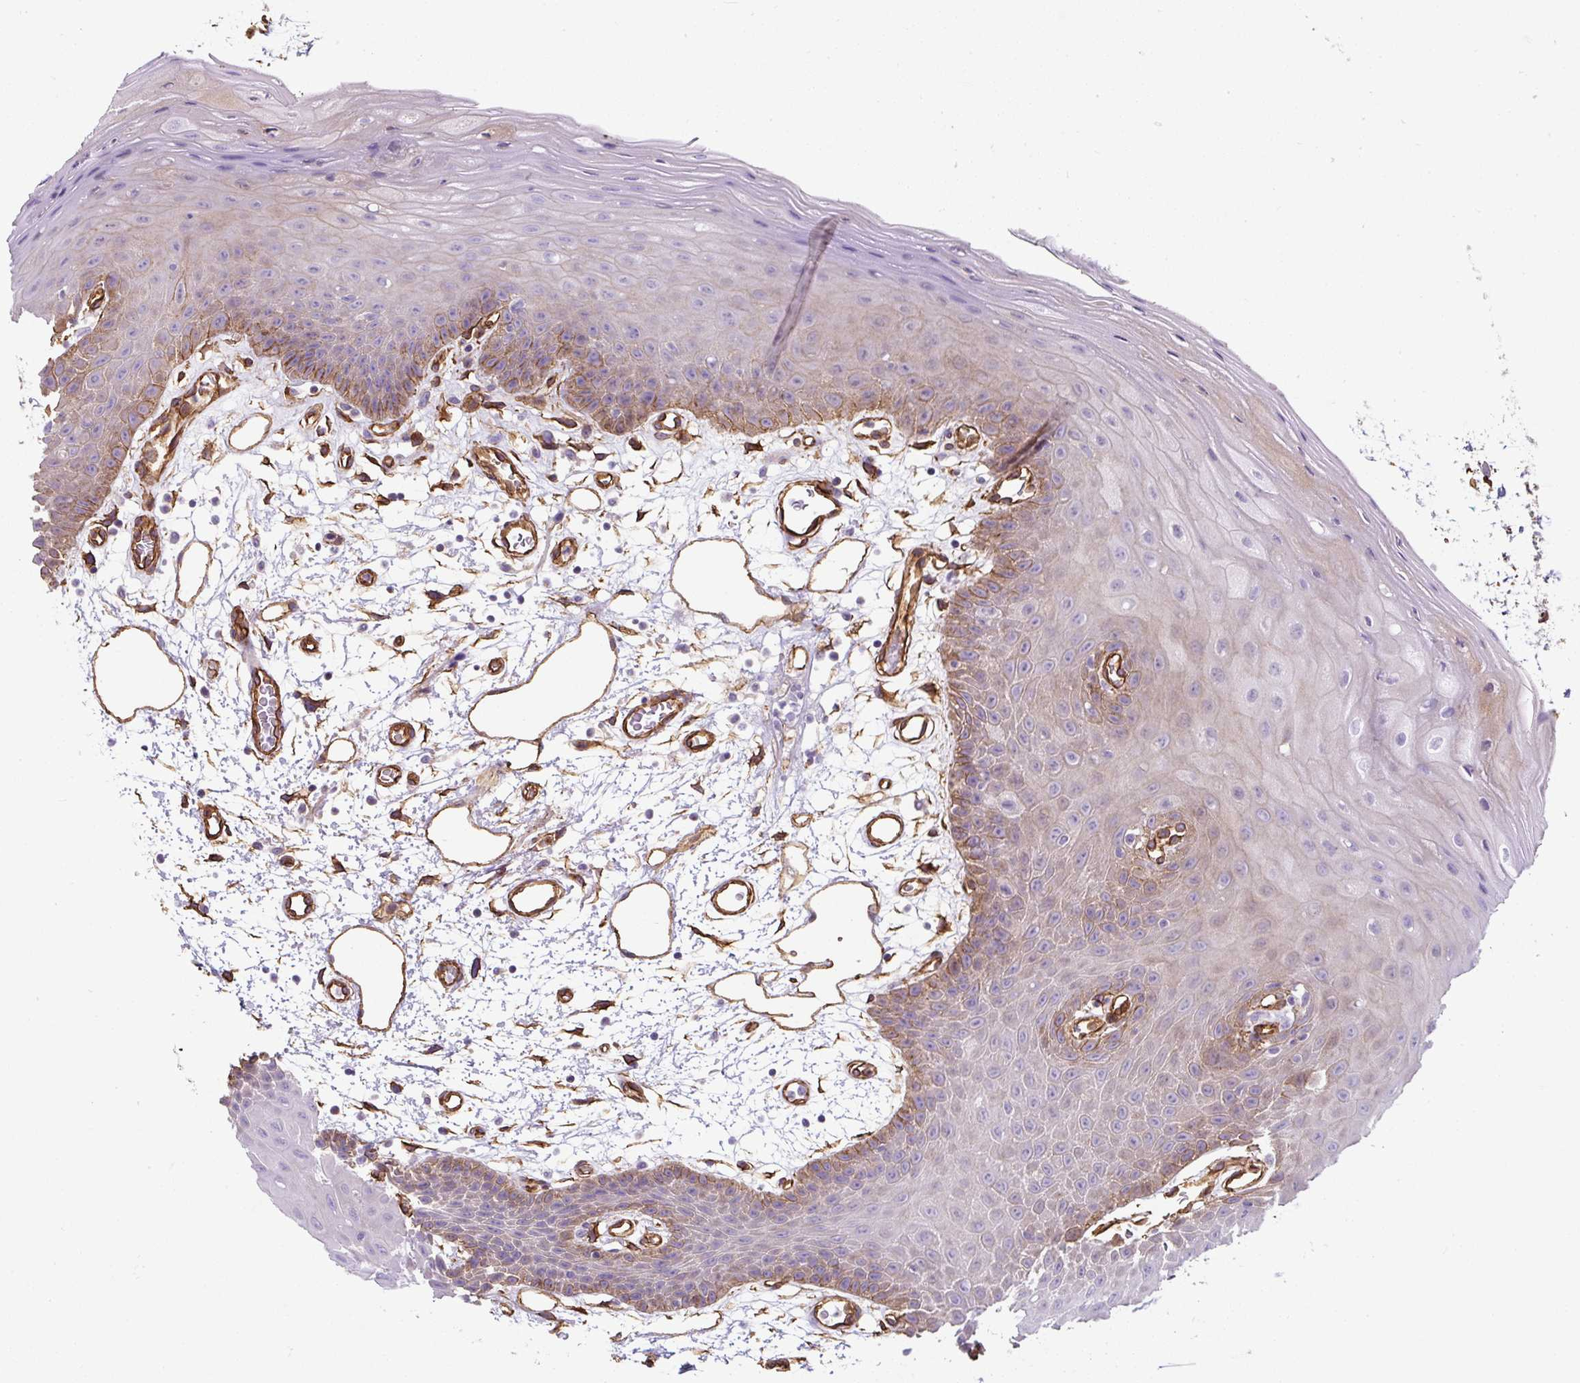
{"staining": {"intensity": "moderate", "quantity": "<25%", "location": "cytoplasmic/membranous"}, "tissue": "oral mucosa", "cell_type": "Squamous epithelial cells", "image_type": "normal", "snomed": [{"axis": "morphology", "description": "Normal tissue, NOS"}, {"axis": "topography", "description": "Oral tissue"}], "caption": "Immunohistochemistry (IHC) histopathology image of normal human oral mucosa stained for a protein (brown), which reveals low levels of moderate cytoplasmic/membranous staining in about <25% of squamous epithelial cells.", "gene": "ANKUB1", "patient": {"sex": "female", "age": 59}}